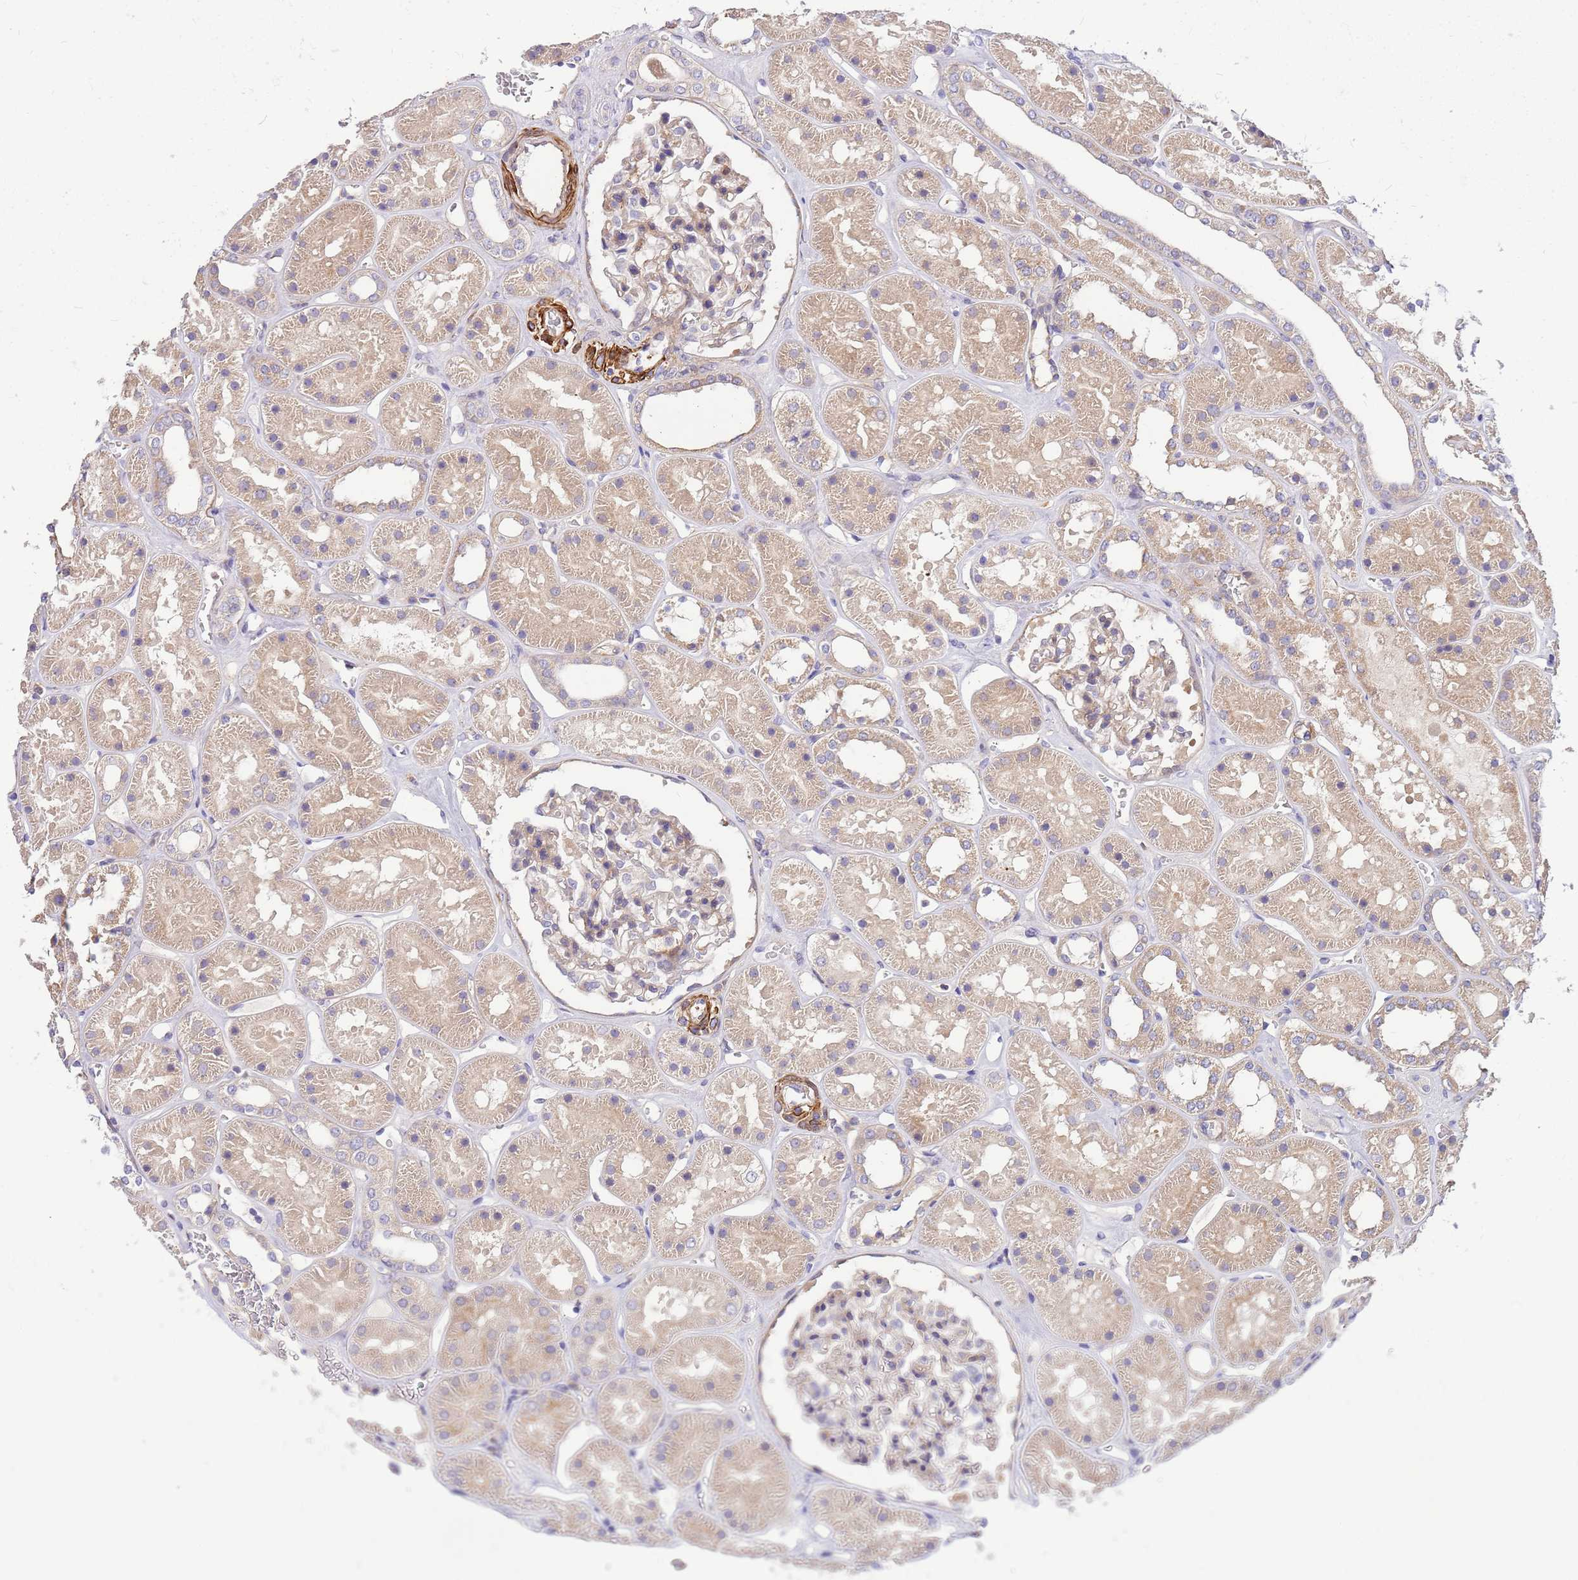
{"staining": {"intensity": "weak", "quantity": "25%-75%", "location": "cytoplasmic/membranous"}, "tissue": "kidney", "cell_type": "Cells in glomeruli", "image_type": "normal", "snomed": [{"axis": "morphology", "description": "Normal tissue, NOS"}, {"axis": "topography", "description": "Kidney"}], "caption": "Immunohistochemical staining of benign kidney exhibits low levels of weak cytoplasmic/membranous positivity in about 25%-75% of cells in glomeruli.", "gene": "MVD", "patient": {"sex": "female", "age": 41}}